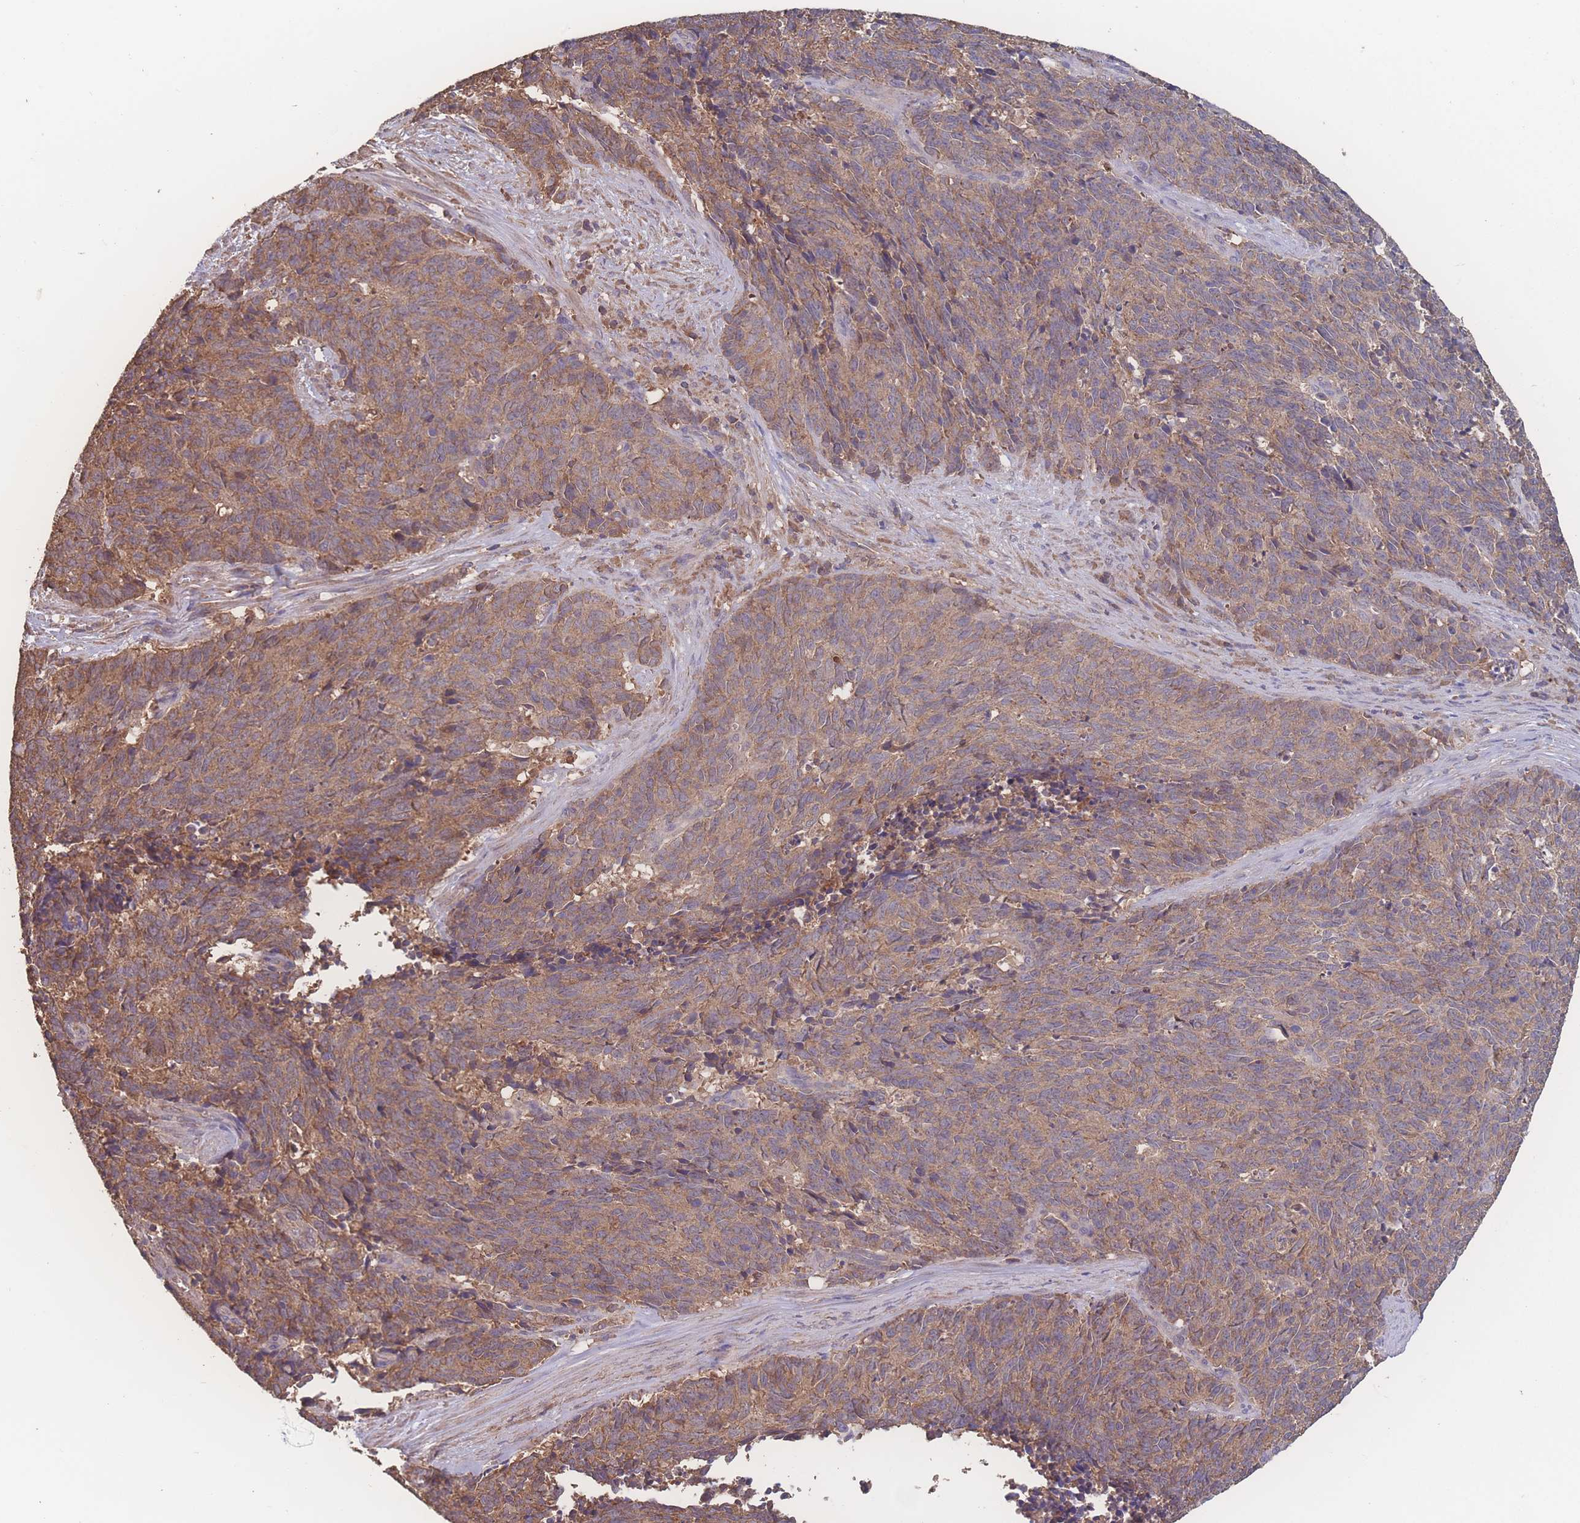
{"staining": {"intensity": "moderate", "quantity": "25%-75%", "location": "cytoplasmic/membranous"}, "tissue": "cervical cancer", "cell_type": "Tumor cells", "image_type": "cancer", "snomed": [{"axis": "morphology", "description": "Squamous cell carcinoma, NOS"}, {"axis": "topography", "description": "Cervix"}], "caption": "Cervical cancer (squamous cell carcinoma) tissue displays moderate cytoplasmic/membranous expression in about 25%-75% of tumor cells, visualized by immunohistochemistry.", "gene": "ATXN10", "patient": {"sex": "female", "age": 29}}